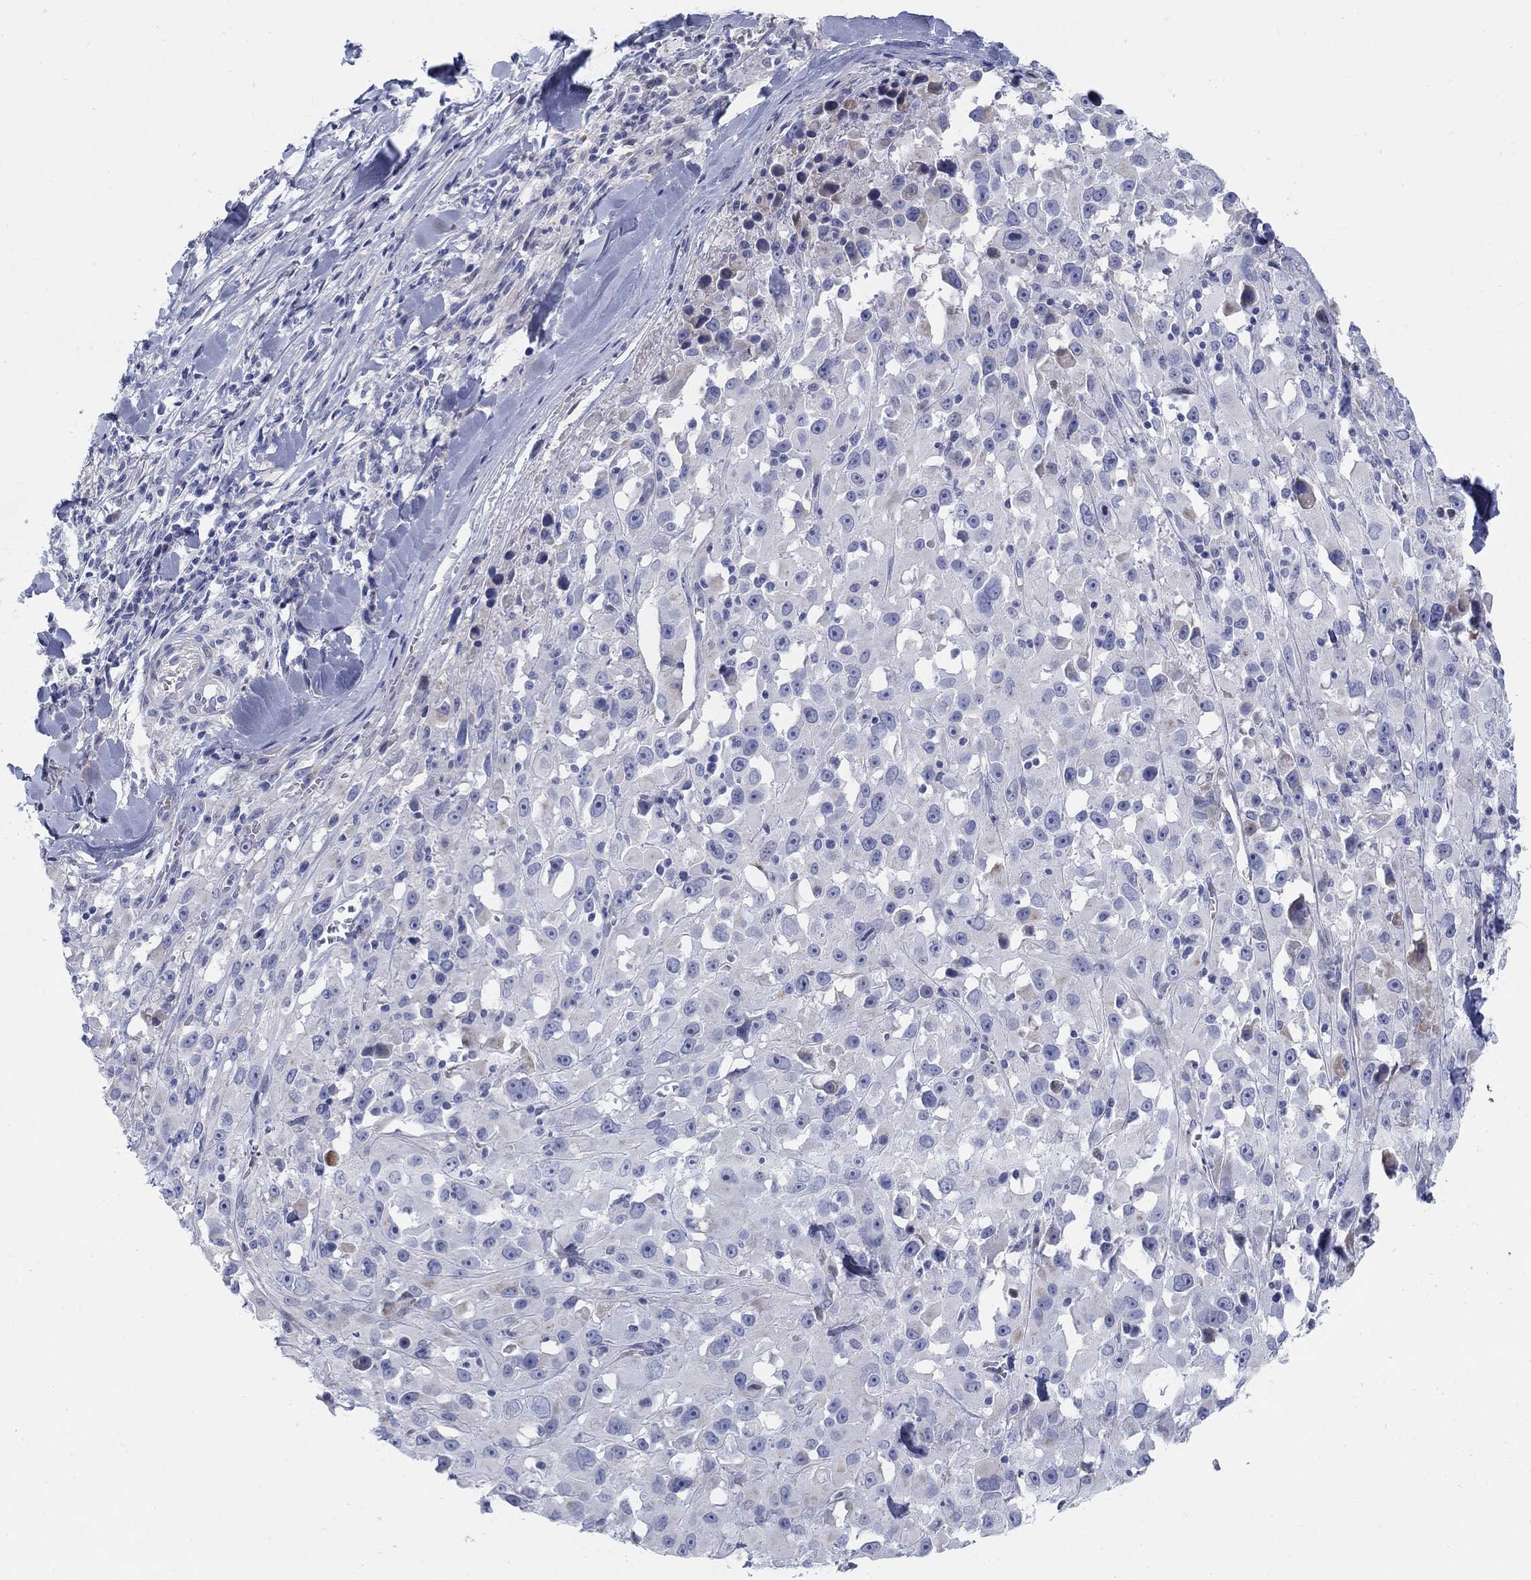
{"staining": {"intensity": "negative", "quantity": "none", "location": "none"}, "tissue": "melanoma", "cell_type": "Tumor cells", "image_type": "cancer", "snomed": [{"axis": "morphology", "description": "Malignant melanoma, Metastatic site"}, {"axis": "topography", "description": "Lymph node"}], "caption": "Immunohistochemistry of human malignant melanoma (metastatic site) reveals no expression in tumor cells.", "gene": "HEATR4", "patient": {"sex": "male", "age": 50}}